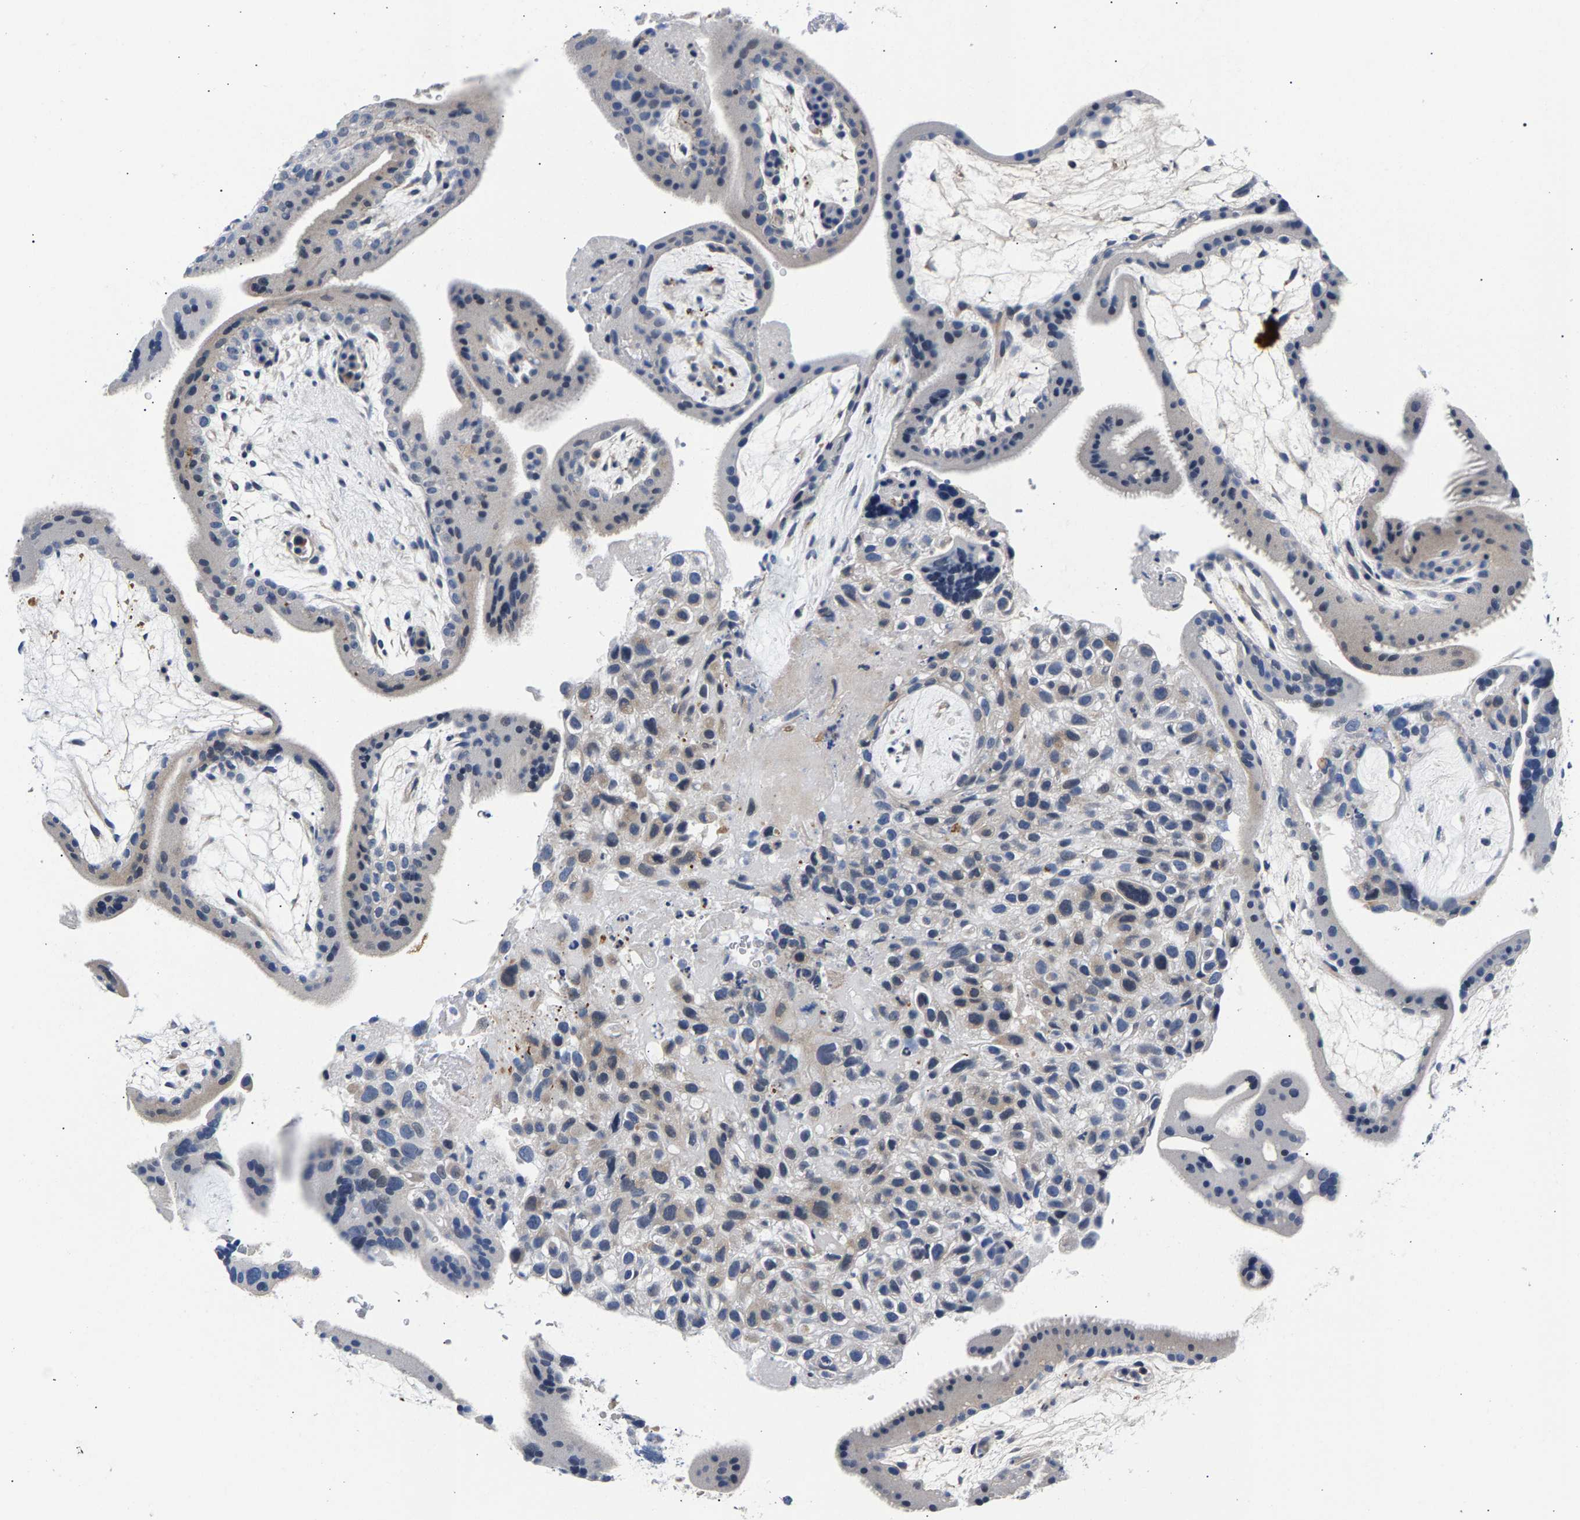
{"staining": {"intensity": "weak", "quantity": ">75%", "location": "cytoplasmic/membranous"}, "tissue": "placenta", "cell_type": "Decidual cells", "image_type": "normal", "snomed": [{"axis": "morphology", "description": "Normal tissue, NOS"}, {"axis": "topography", "description": "Placenta"}], "caption": "Immunohistochemistry (IHC) staining of unremarkable placenta, which displays low levels of weak cytoplasmic/membranous staining in about >75% of decidual cells indicating weak cytoplasmic/membranous protein expression. The staining was performed using DAB (3,3'-diaminobenzidine) (brown) for protein detection and nuclei were counterstained in hematoxylin (blue).", "gene": "P2RY4", "patient": {"sex": "female", "age": 19}}